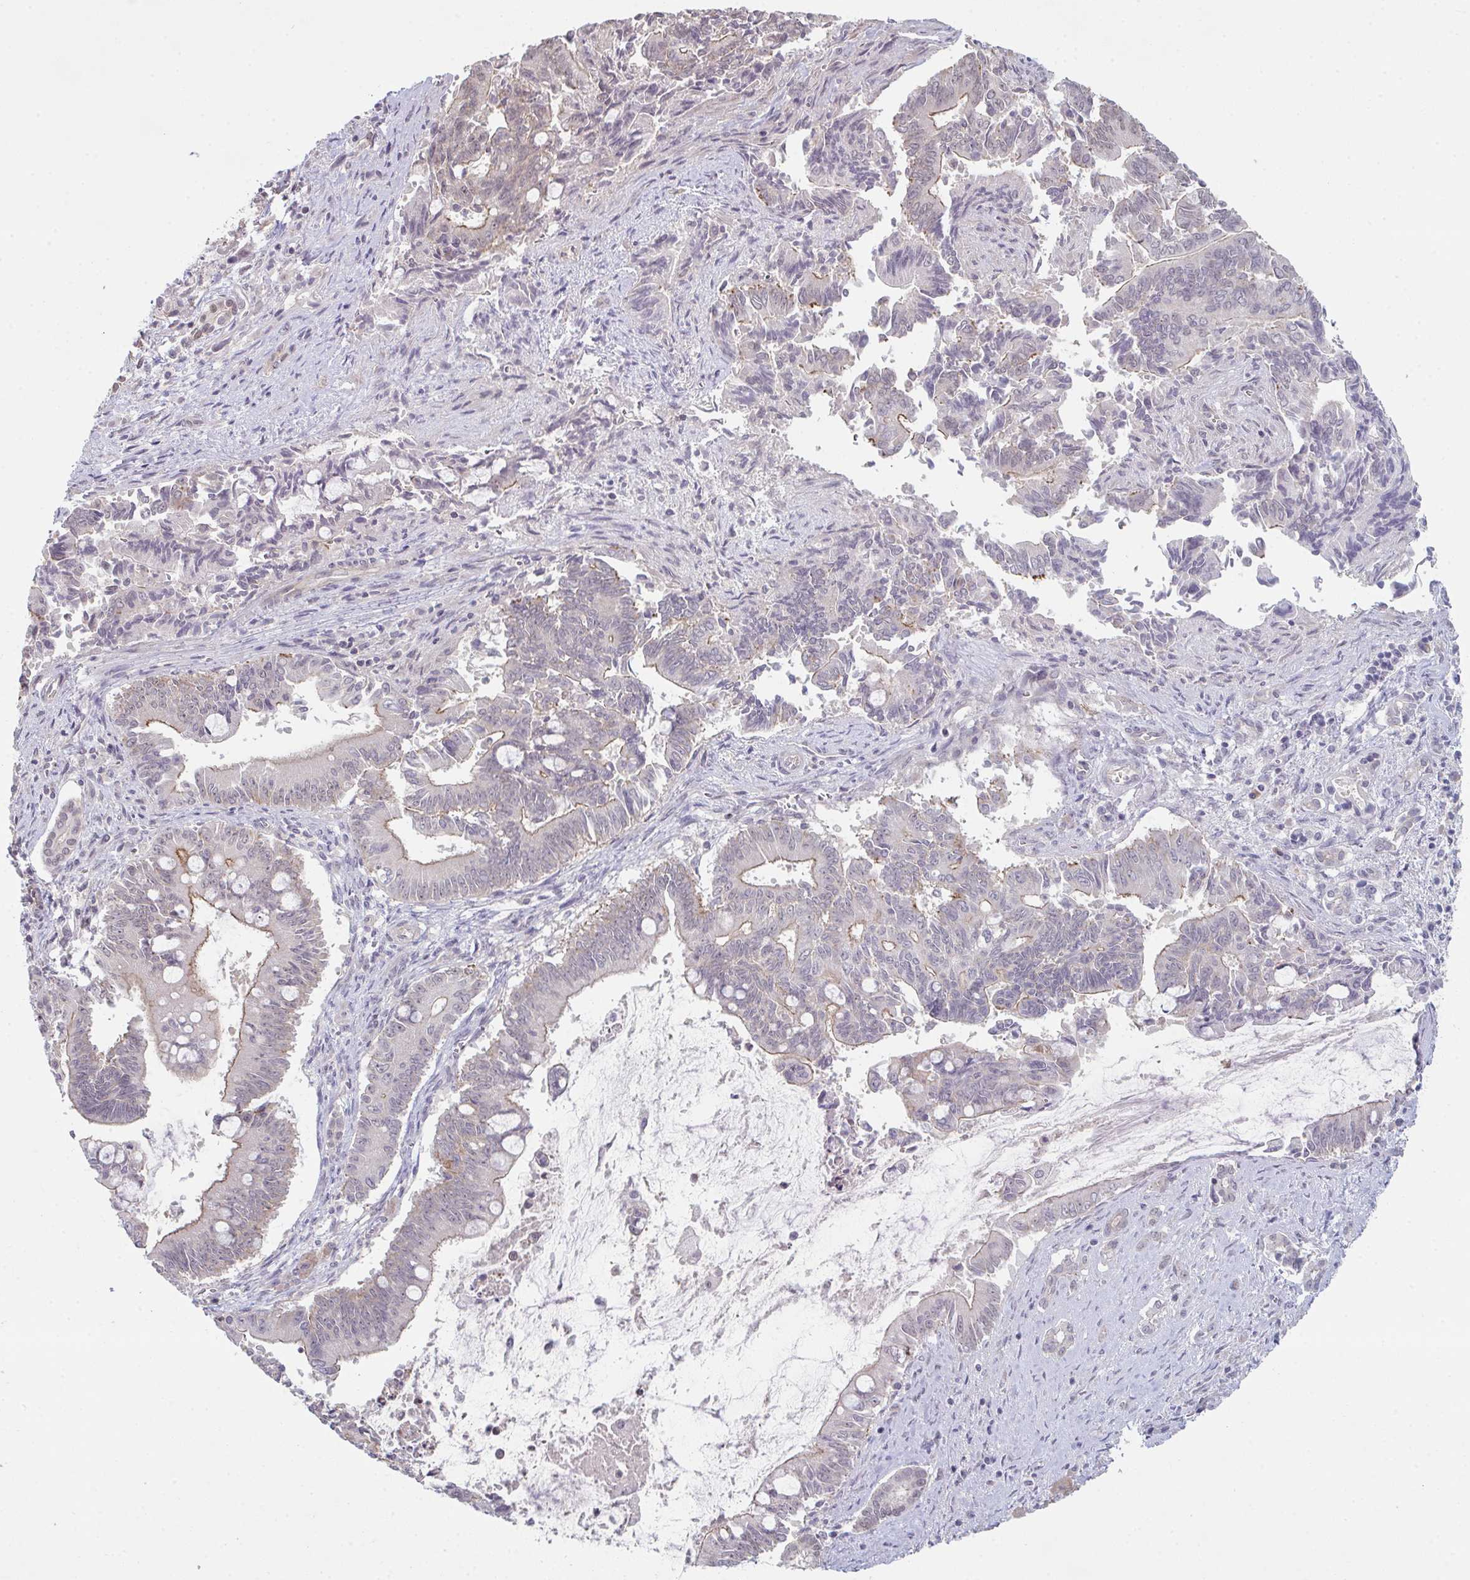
{"staining": {"intensity": "moderate", "quantity": "<25%", "location": "cytoplasmic/membranous"}, "tissue": "pancreatic cancer", "cell_type": "Tumor cells", "image_type": "cancer", "snomed": [{"axis": "morphology", "description": "Adenocarcinoma, NOS"}, {"axis": "topography", "description": "Pancreas"}], "caption": "Immunohistochemistry of human adenocarcinoma (pancreatic) displays low levels of moderate cytoplasmic/membranous staining in about <25% of tumor cells.", "gene": "ZNF214", "patient": {"sex": "male", "age": 68}}